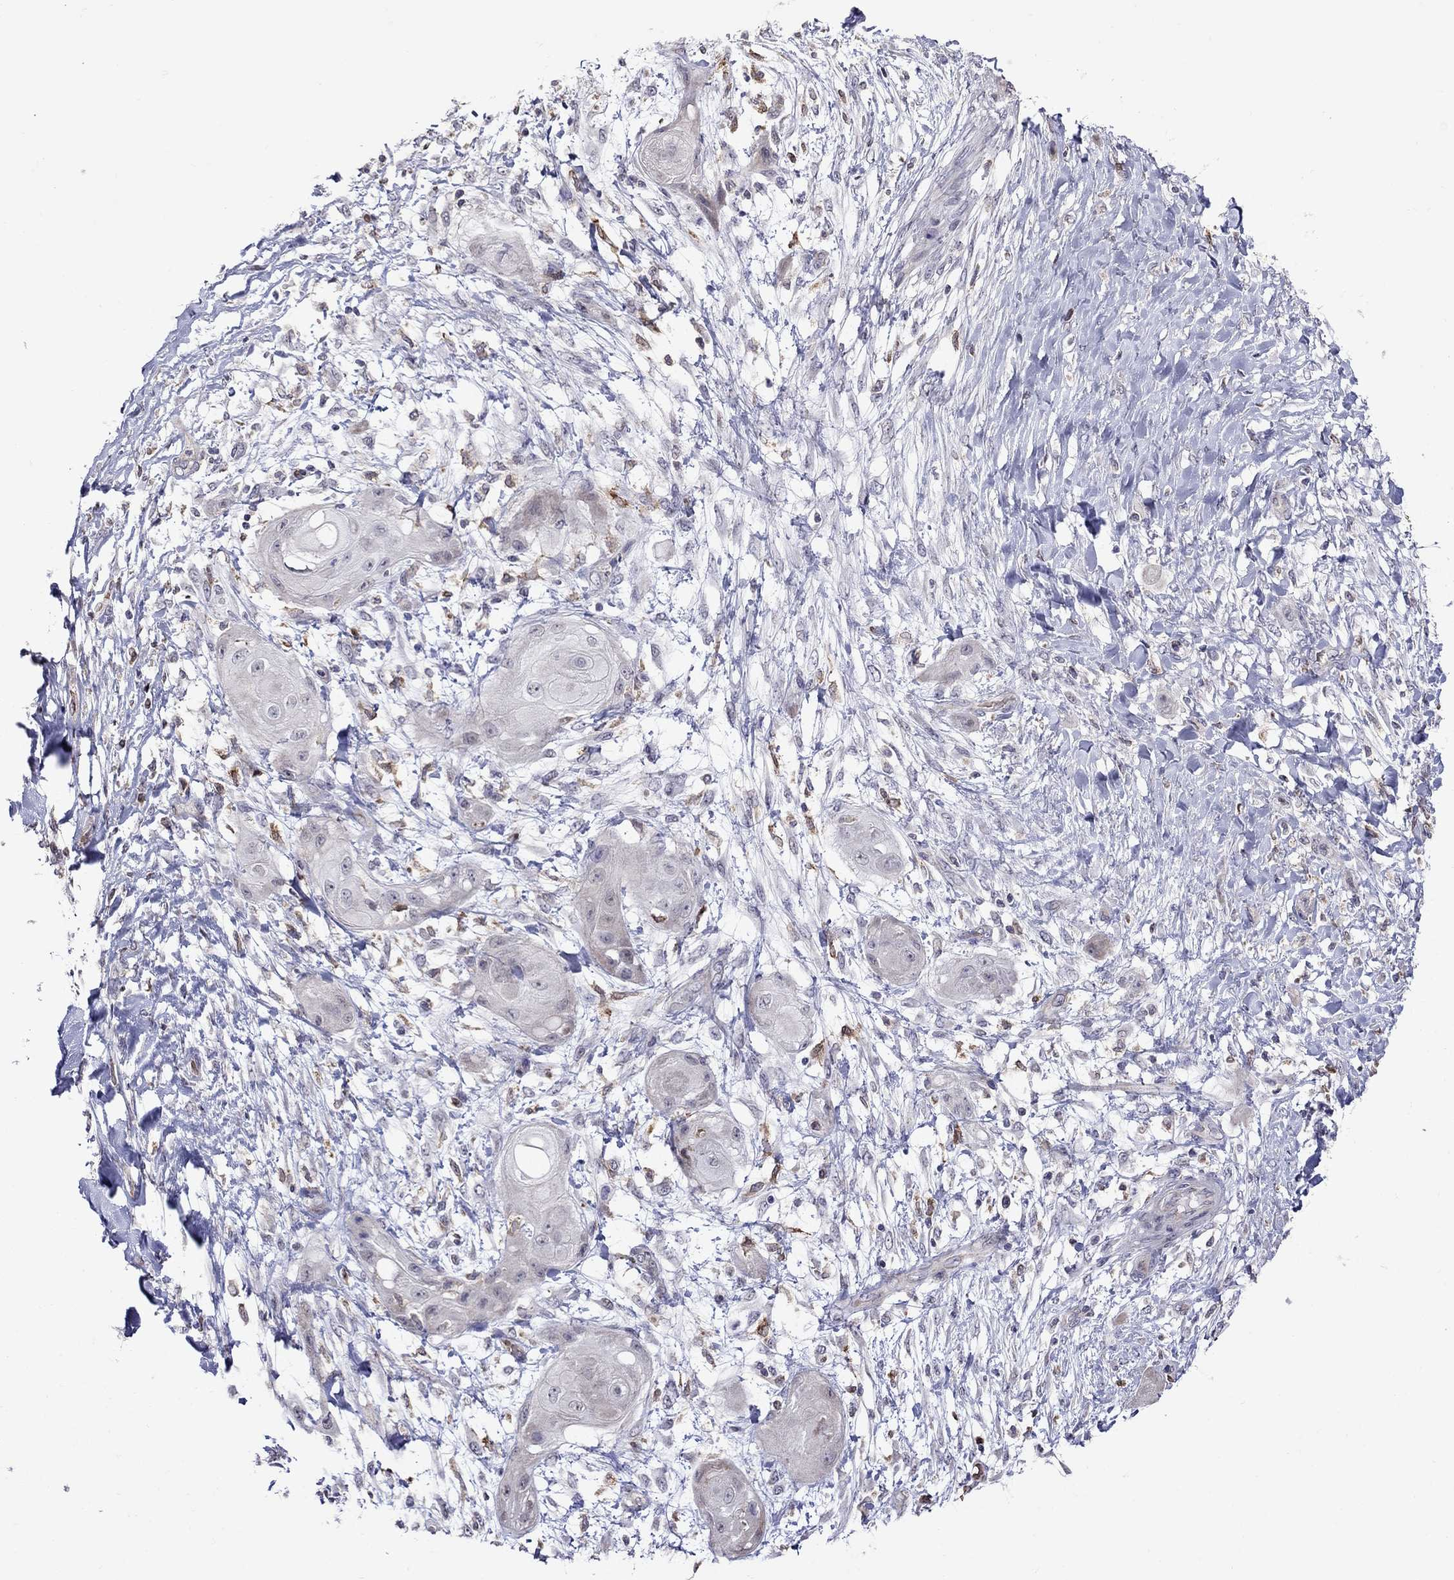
{"staining": {"intensity": "negative", "quantity": "none", "location": "none"}, "tissue": "skin cancer", "cell_type": "Tumor cells", "image_type": "cancer", "snomed": [{"axis": "morphology", "description": "Squamous cell carcinoma, NOS"}, {"axis": "topography", "description": "Skin"}], "caption": "Immunohistochemical staining of human squamous cell carcinoma (skin) shows no significant expression in tumor cells. The staining was performed using DAB (3,3'-diaminobenzidine) to visualize the protein expression in brown, while the nuclei were stained in blue with hematoxylin (Magnification: 20x).", "gene": "ADAM28", "patient": {"sex": "male", "age": 62}}